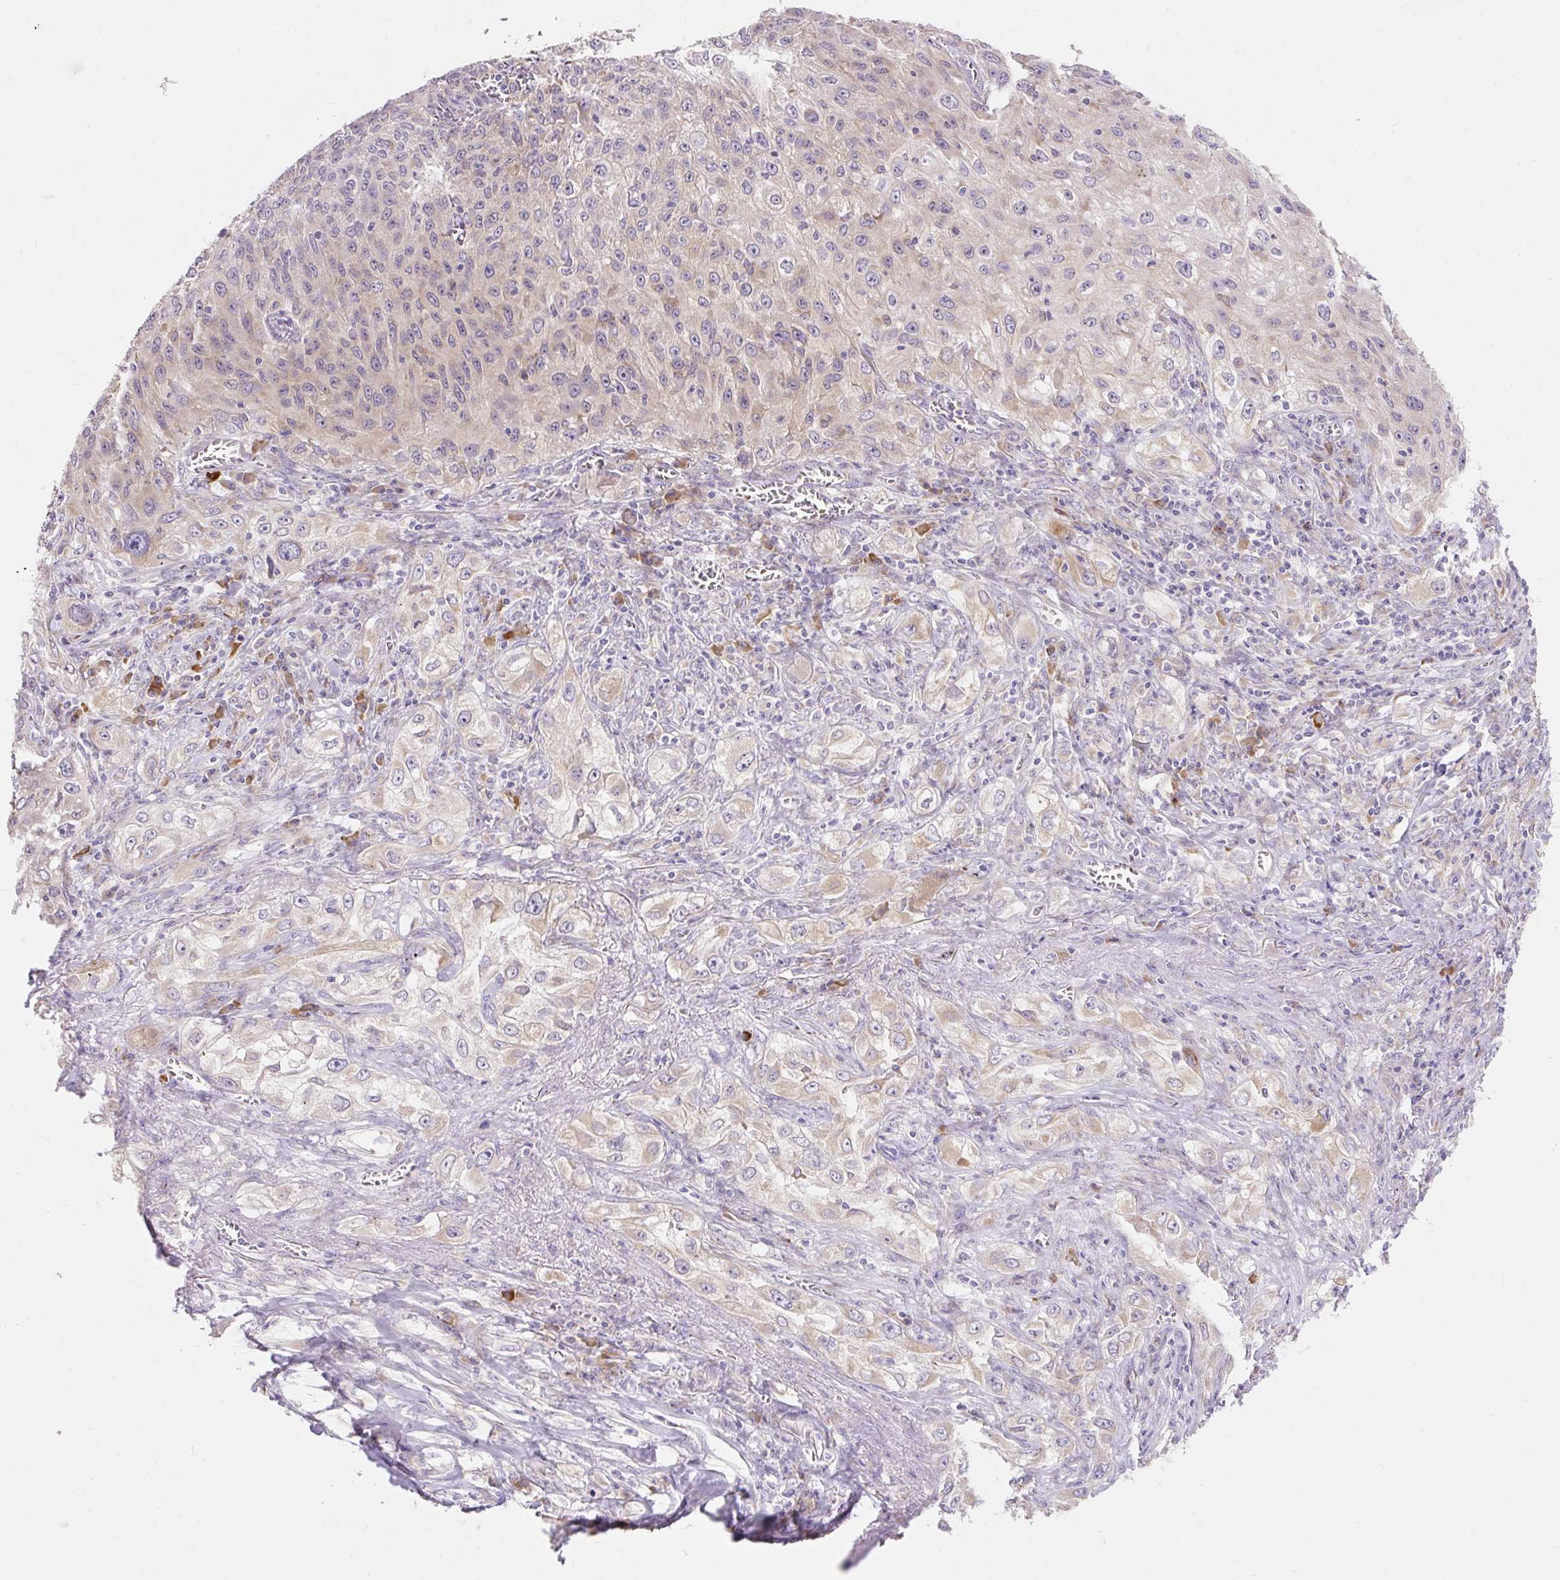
{"staining": {"intensity": "weak", "quantity": "<25%", "location": "cytoplasmic/membranous"}, "tissue": "lung cancer", "cell_type": "Tumor cells", "image_type": "cancer", "snomed": [{"axis": "morphology", "description": "Squamous cell carcinoma, NOS"}, {"axis": "topography", "description": "Lung"}], "caption": "The image displays no staining of tumor cells in lung squamous cell carcinoma.", "gene": "SEC63", "patient": {"sex": "female", "age": 69}}